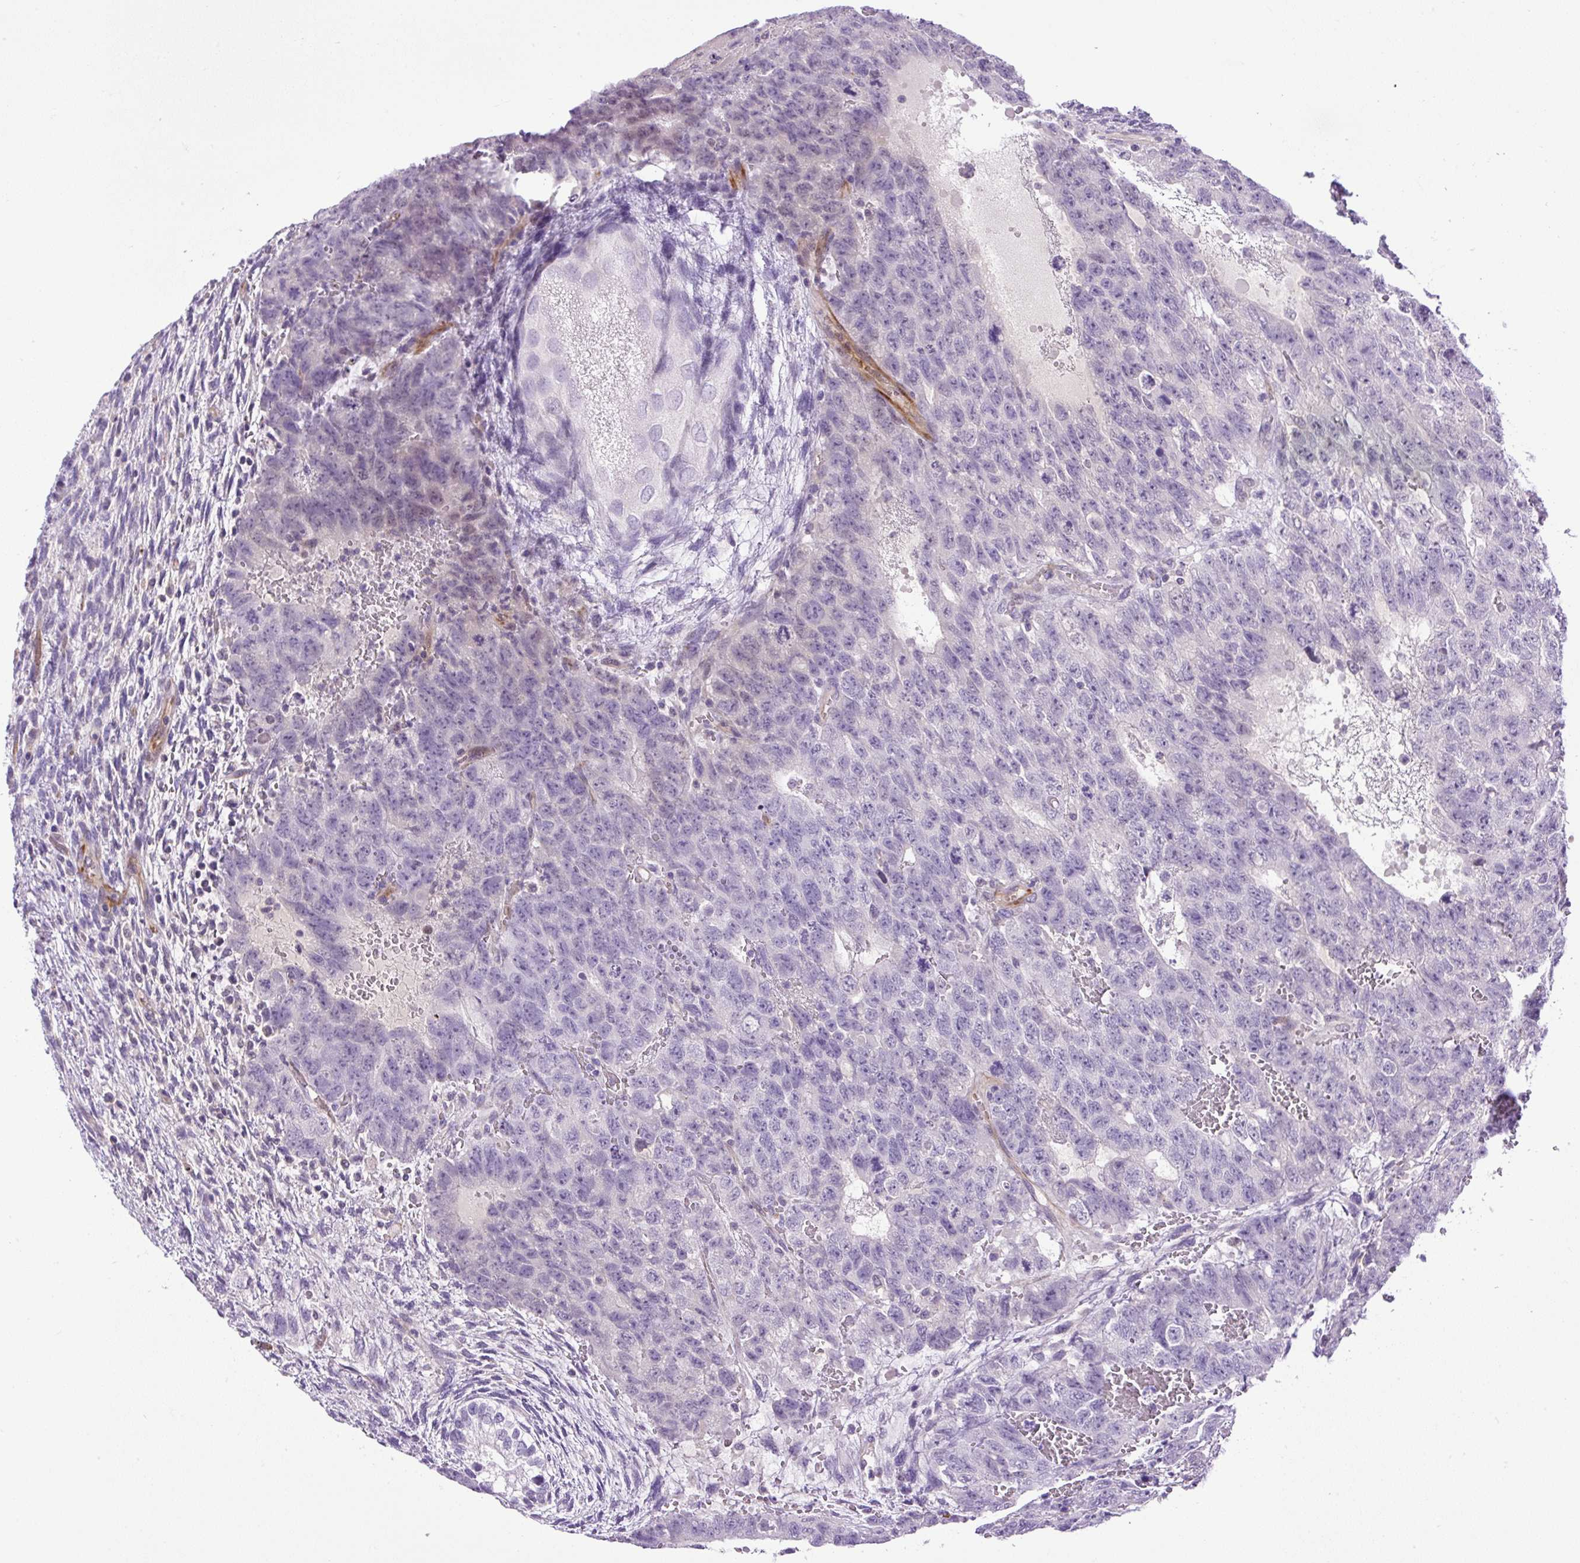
{"staining": {"intensity": "negative", "quantity": "none", "location": "none"}, "tissue": "testis cancer", "cell_type": "Tumor cells", "image_type": "cancer", "snomed": [{"axis": "morphology", "description": "Carcinoma, Embryonal, NOS"}, {"axis": "topography", "description": "Testis"}], "caption": "This histopathology image is of embryonal carcinoma (testis) stained with IHC to label a protein in brown with the nuclei are counter-stained blue. There is no expression in tumor cells. (Immunohistochemistry, brightfield microscopy, high magnification).", "gene": "VWA7", "patient": {"sex": "male", "age": 26}}